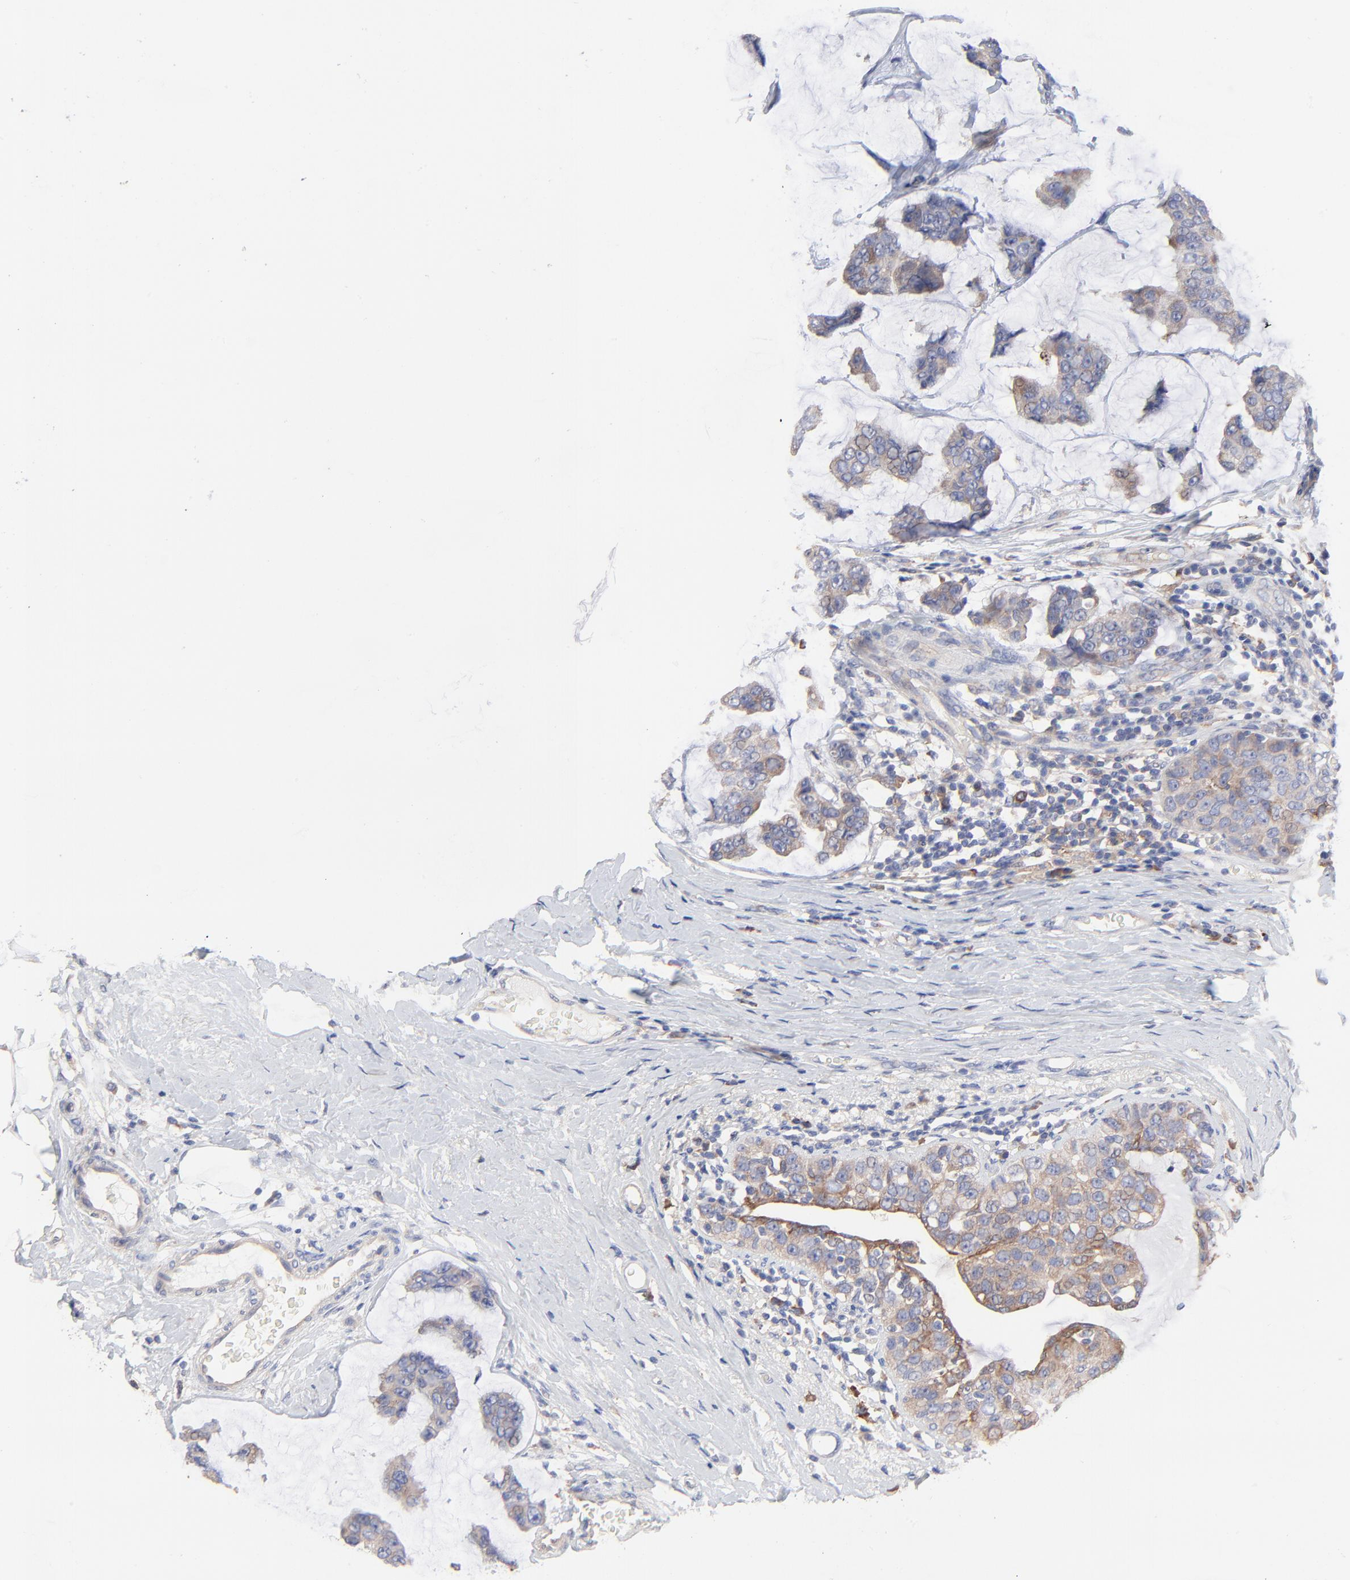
{"staining": {"intensity": "moderate", "quantity": ">75%", "location": "cytoplasmic/membranous"}, "tissue": "breast cancer", "cell_type": "Tumor cells", "image_type": "cancer", "snomed": [{"axis": "morphology", "description": "Normal tissue, NOS"}, {"axis": "morphology", "description": "Duct carcinoma"}, {"axis": "topography", "description": "Breast"}], "caption": "IHC micrograph of neoplastic tissue: human breast intraductal carcinoma stained using immunohistochemistry reveals medium levels of moderate protein expression localized specifically in the cytoplasmic/membranous of tumor cells, appearing as a cytoplasmic/membranous brown color.", "gene": "PPFIBP2", "patient": {"sex": "female", "age": 50}}